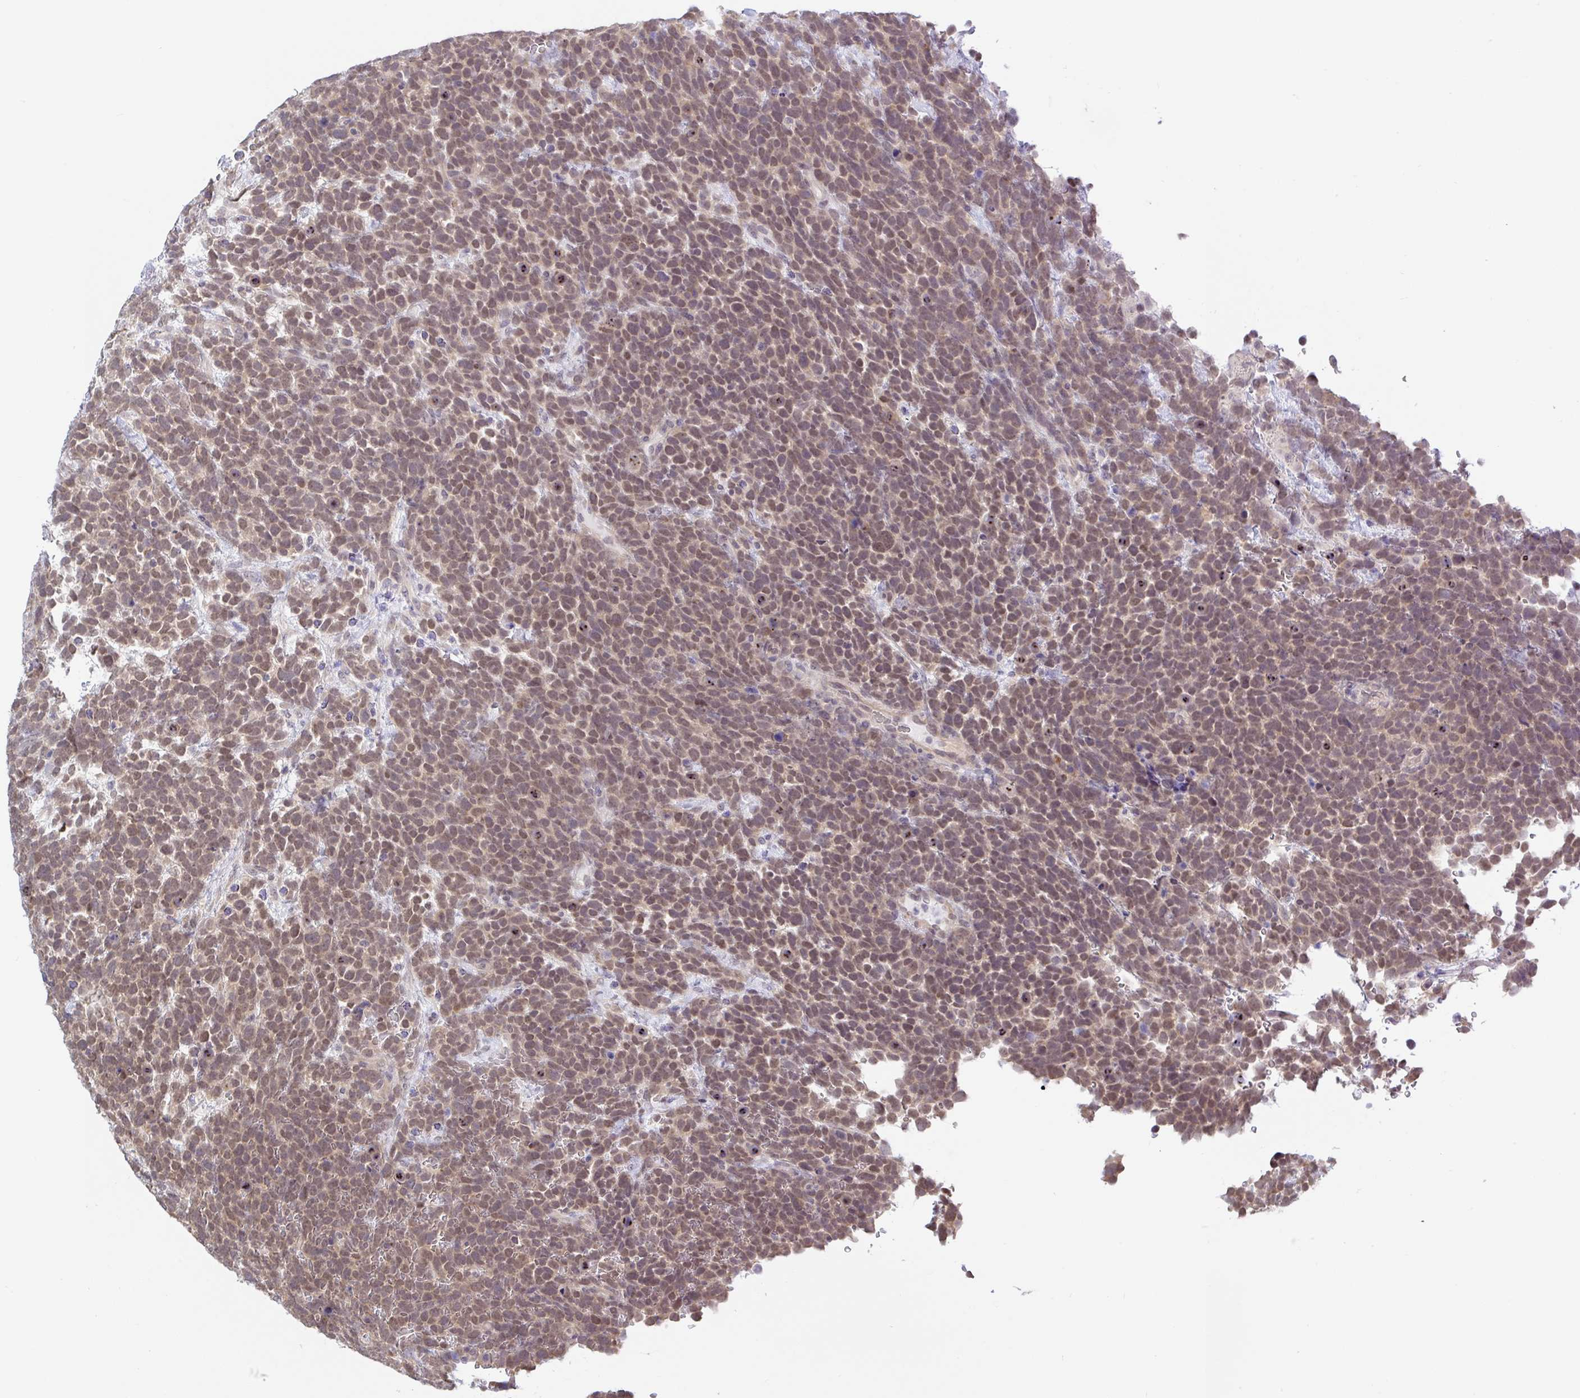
{"staining": {"intensity": "moderate", "quantity": ">75%", "location": "cytoplasmic/membranous,nuclear"}, "tissue": "urothelial cancer", "cell_type": "Tumor cells", "image_type": "cancer", "snomed": [{"axis": "morphology", "description": "Urothelial carcinoma, High grade"}, {"axis": "topography", "description": "Urinary bladder"}], "caption": "A high-resolution photomicrograph shows immunohistochemistry (IHC) staining of urothelial cancer, which exhibits moderate cytoplasmic/membranous and nuclear staining in about >75% of tumor cells.", "gene": "HYPK", "patient": {"sex": "female", "age": 82}}